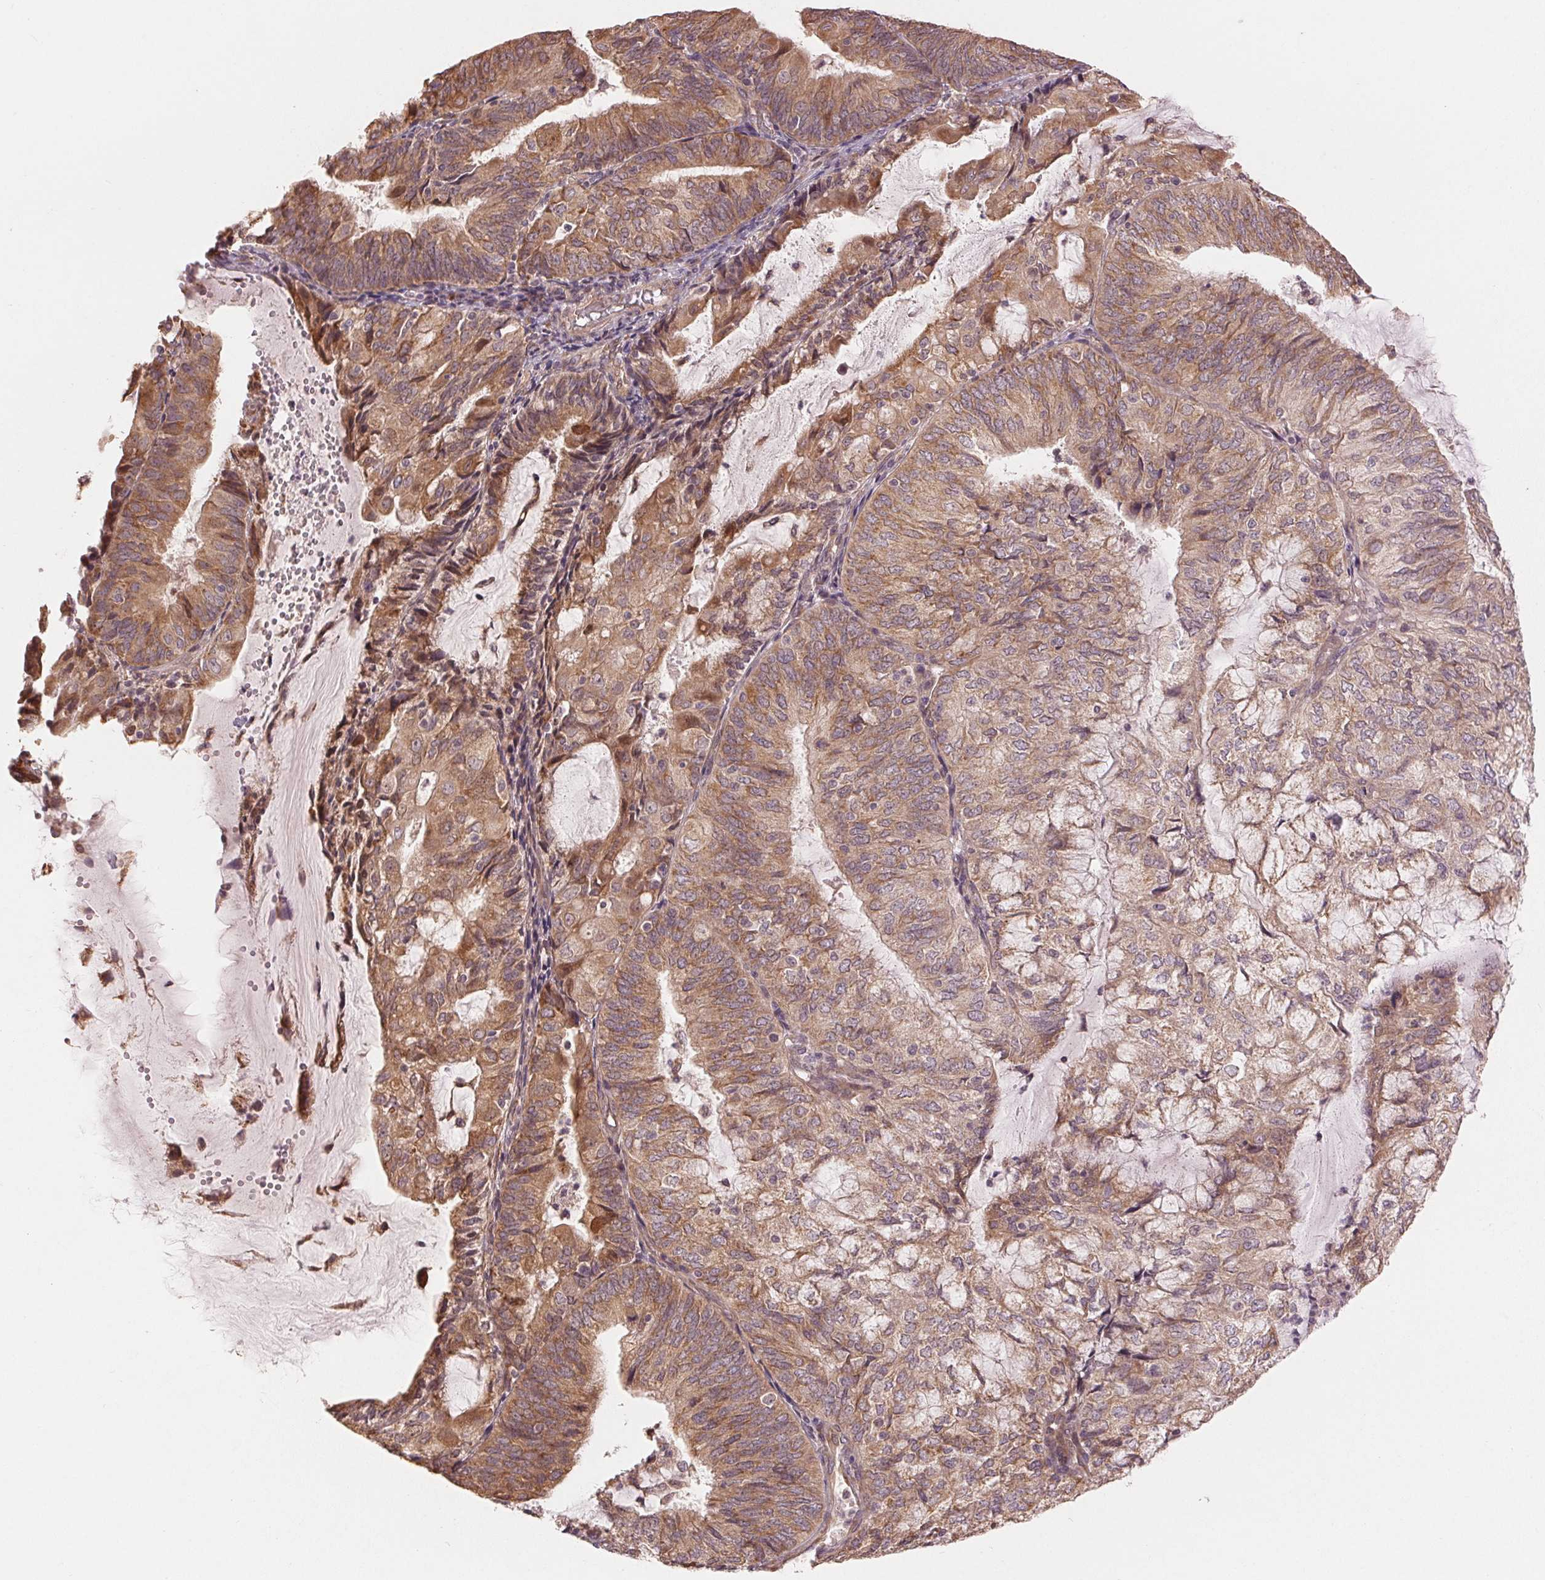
{"staining": {"intensity": "moderate", "quantity": ">75%", "location": "cytoplasmic/membranous"}, "tissue": "endometrial cancer", "cell_type": "Tumor cells", "image_type": "cancer", "snomed": [{"axis": "morphology", "description": "Adenocarcinoma, NOS"}, {"axis": "topography", "description": "Endometrium"}], "caption": "Endometrial cancer (adenocarcinoma) stained for a protein (brown) demonstrates moderate cytoplasmic/membranous positive positivity in about >75% of tumor cells.", "gene": "SLC20A1", "patient": {"sex": "female", "age": 81}}